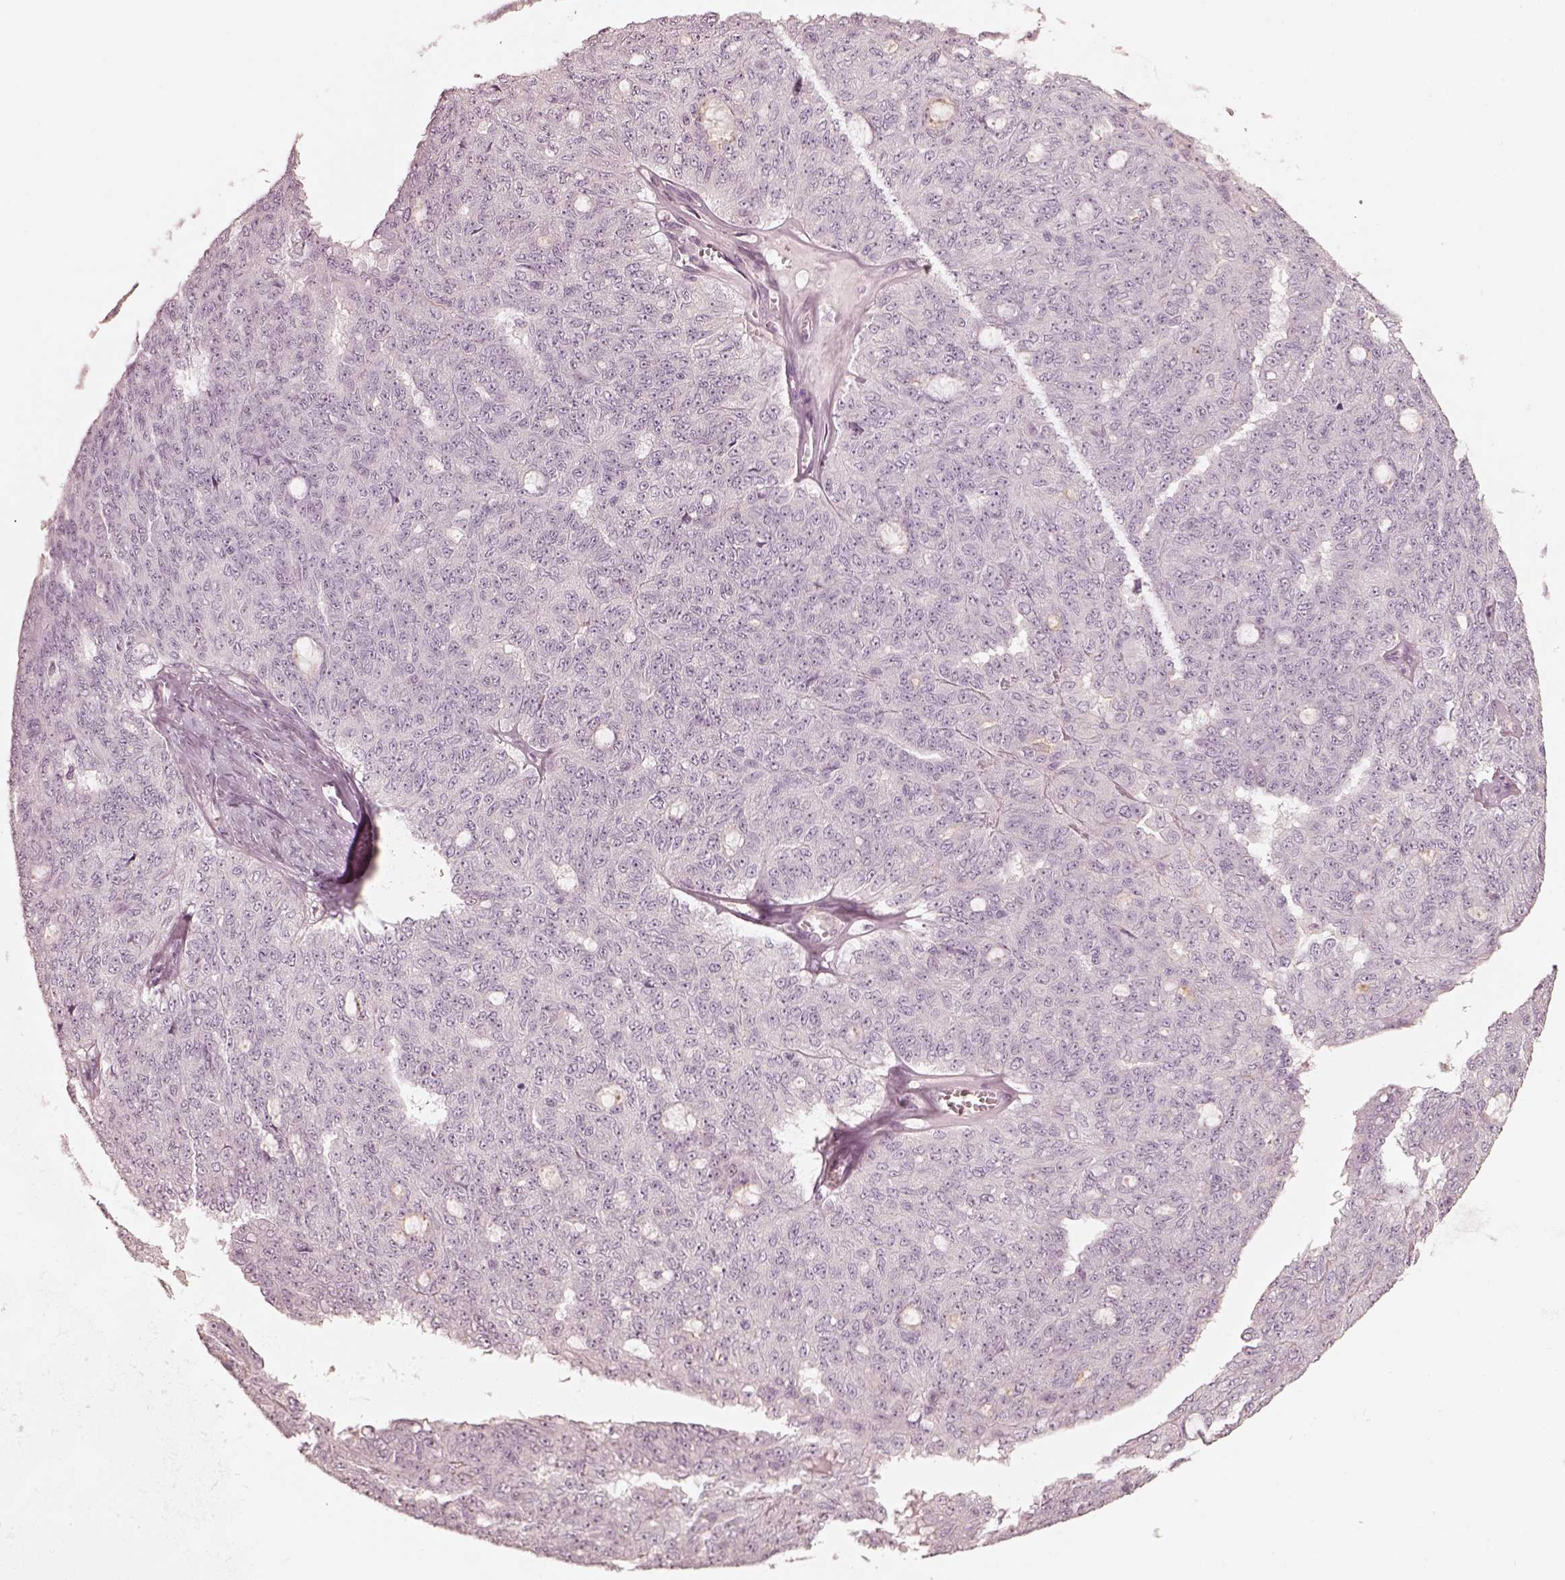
{"staining": {"intensity": "negative", "quantity": "none", "location": "none"}, "tissue": "ovarian cancer", "cell_type": "Tumor cells", "image_type": "cancer", "snomed": [{"axis": "morphology", "description": "Cystadenocarcinoma, serous, NOS"}, {"axis": "topography", "description": "Ovary"}], "caption": "A photomicrograph of ovarian serous cystadenocarcinoma stained for a protein reveals no brown staining in tumor cells.", "gene": "RAB3C", "patient": {"sex": "female", "age": 71}}